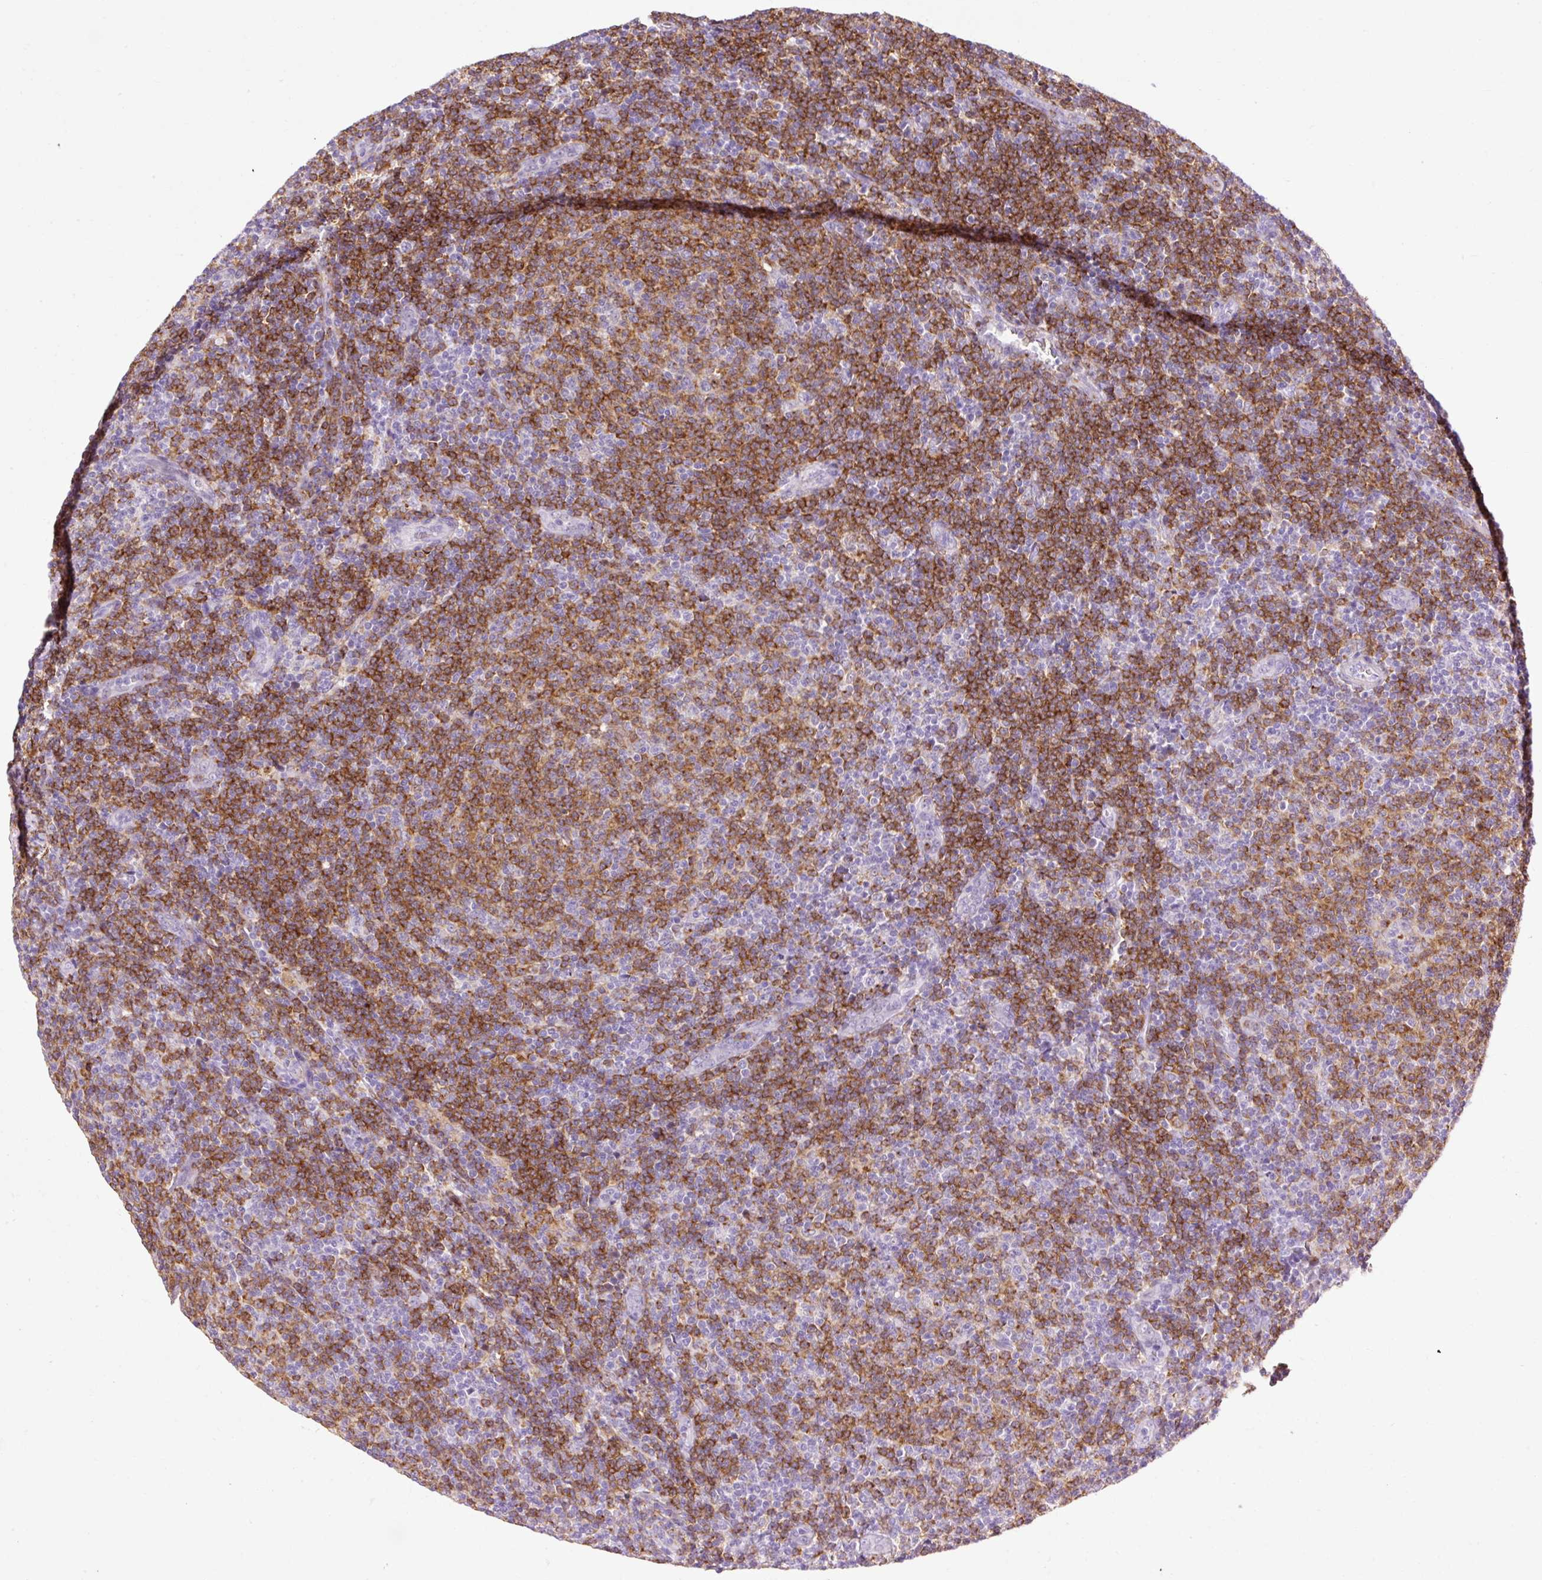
{"staining": {"intensity": "moderate", "quantity": ">75%", "location": "cytoplasmic/membranous"}, "tissue": "lymphoma", "cell_type": "Tumor cells", "image_type": "cancer", "snomed": [{"axis": "morphology", "description": "Malignant lymphoma, non-Hodgkin's type, Low grade"}, {"axis": "topography", "description": "Lymph node"}], "caption": "An image showing moderate cytoplasmic/membranous expression in approximately >75% of tumor cells in low-grade malignant lymphoma, non-Hodgkin's type, as visualized by brown immunohistochemical staining.", "gene": "LY86", "patient": {"sex": "male", "age": 66}}